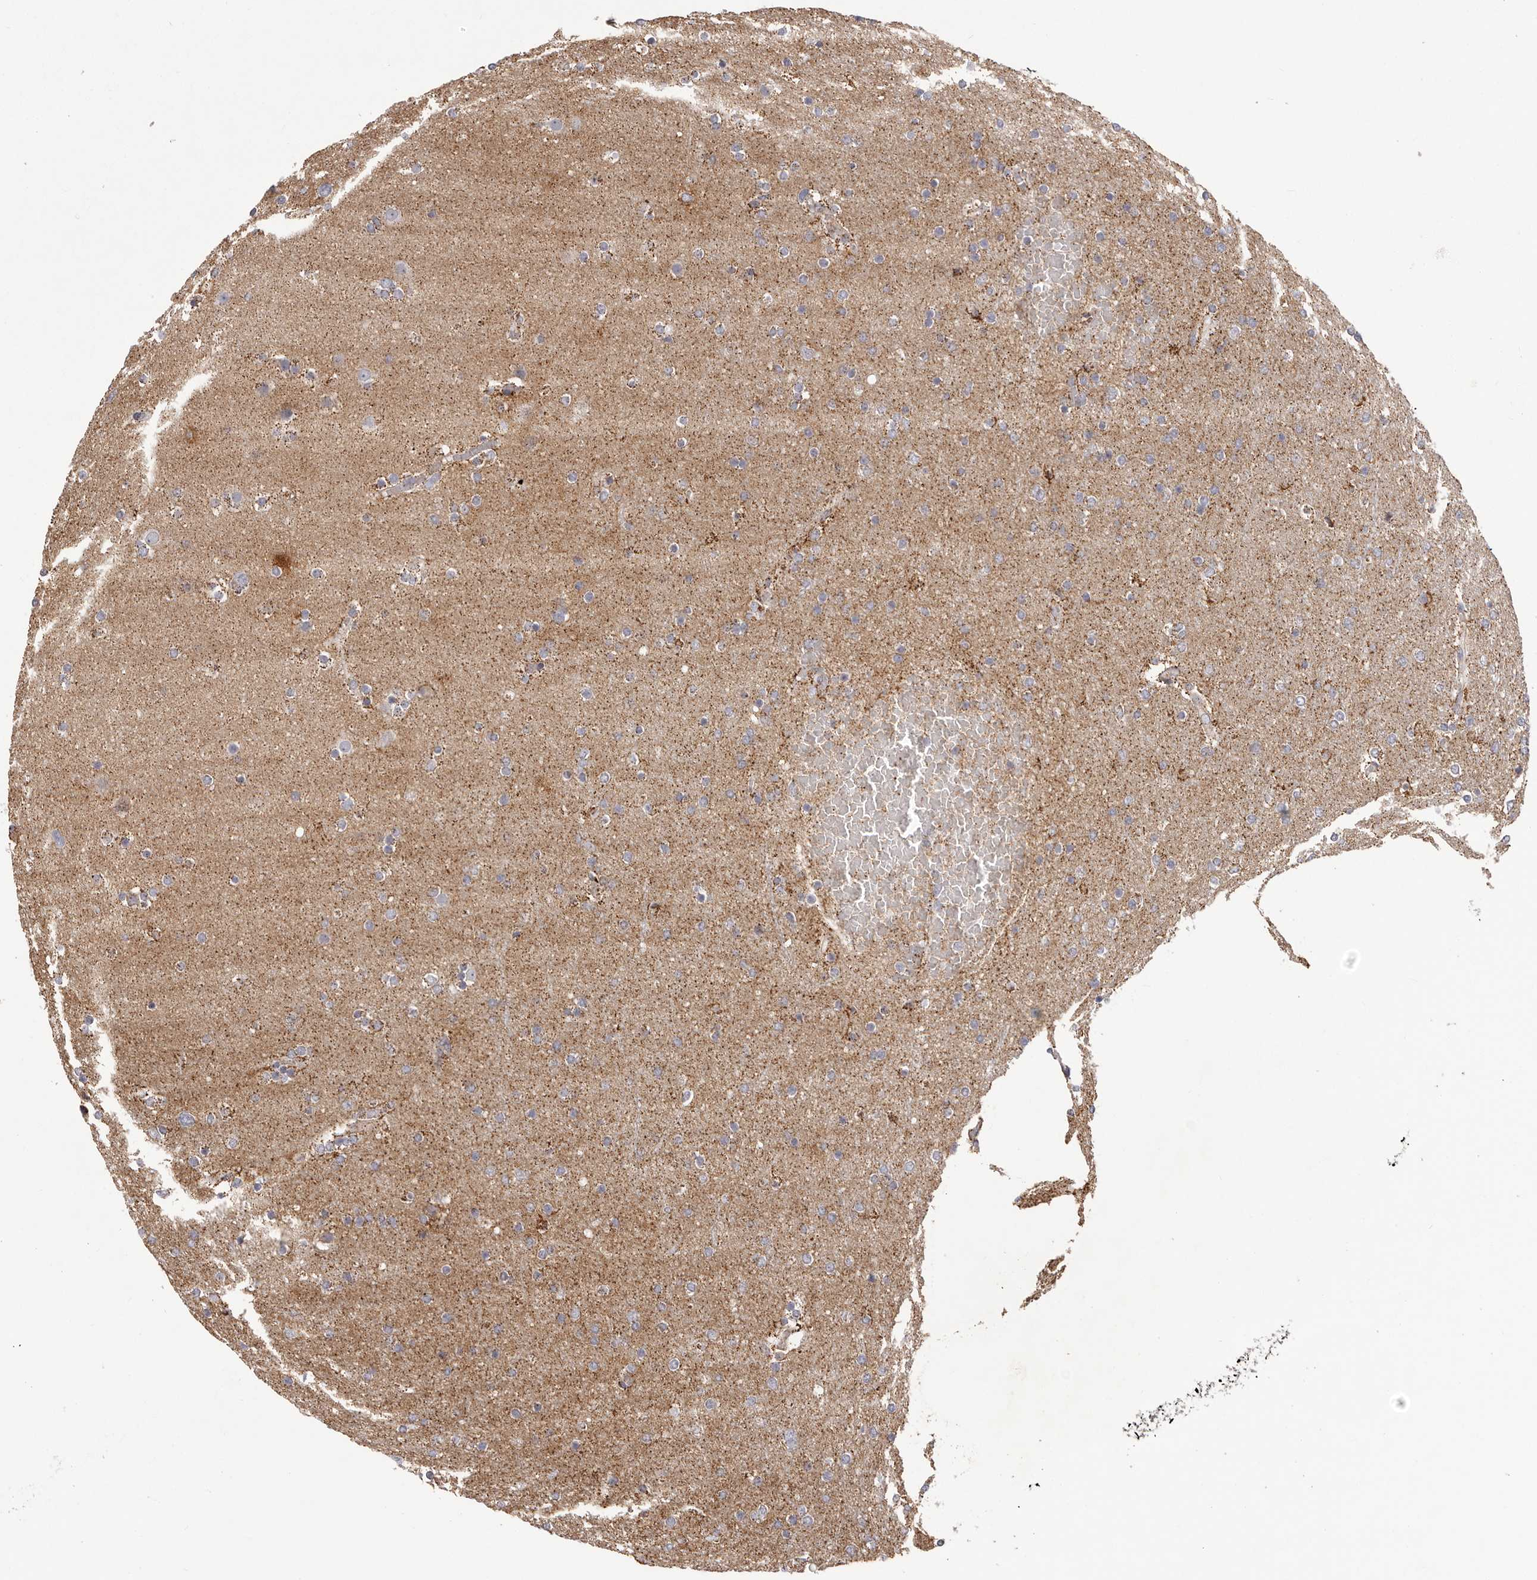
{"staining": {"intensity": "negative", "quantity": "none", "location": "none"}, "tissue": "glioma", "cell_type": "Tumor cells", "image_type": "cancer", "snomed": [{"axis": "morphology", "description": "Glioma, malignant, High grade"}, {"axis": "topography", "description": "Cerebral cortex"}], "caption": "The IHC micrograph has no significant staining in tumor cells of high-grade glioma (malignant) tissue.", "gene": "CHRM2", "patient": {"sex": "female", "age": 36}}